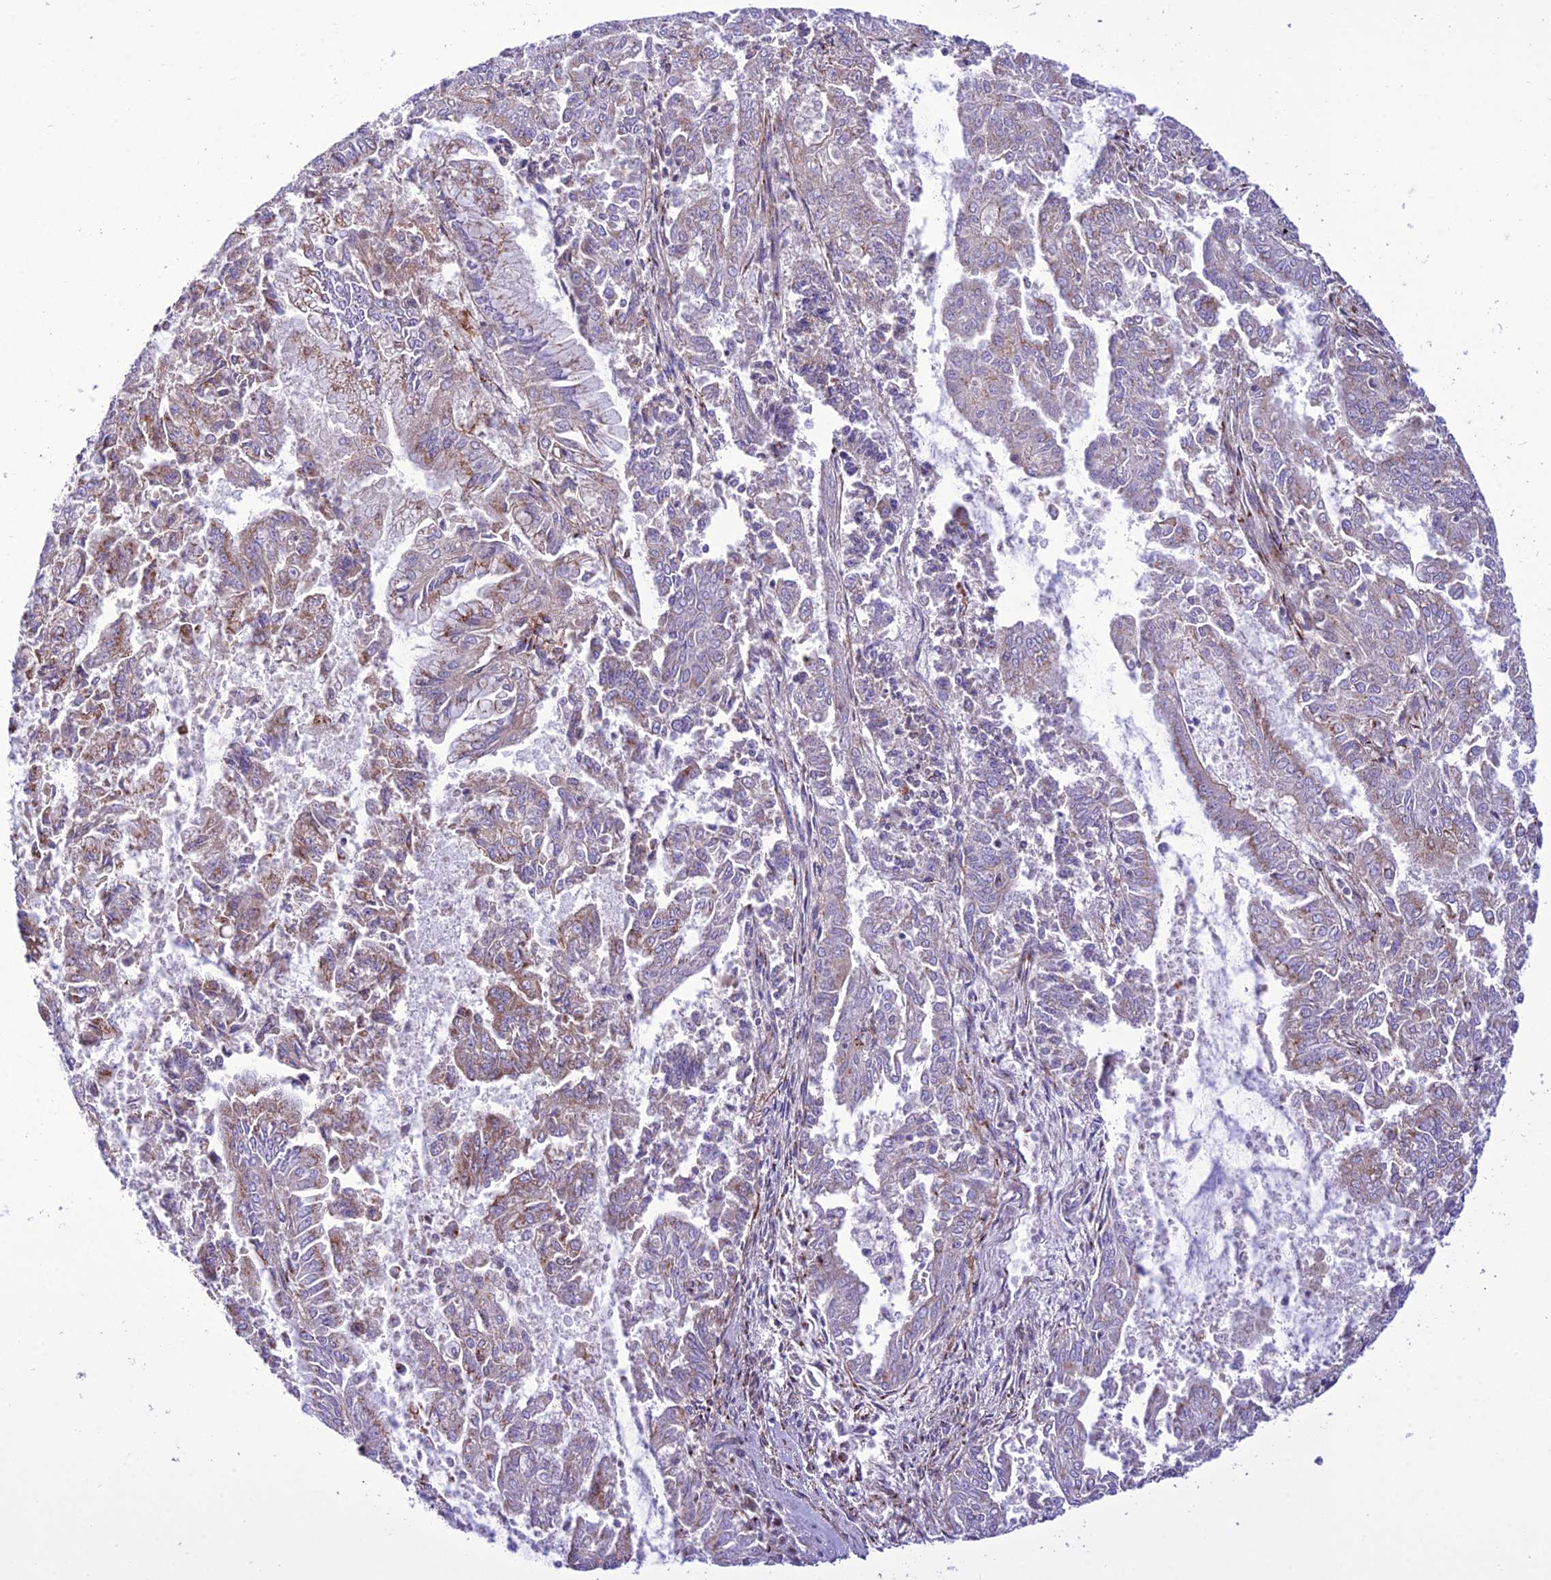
{"staining": {"intensity": "strong", "quantity": "25%-75%", "location": "cytoplasmic/membranous"}, "tissue": "endometrial cancer", "cell_type": "Tumor cells", "image_type": "cancer", "snomed": [{"axis": "morphology", "description": "Adenocarcinoma, NOS"}, {"axis": "topography", "description": "Endometrium"}], "caption": "Brown immunohistochemical staining in endometrial adenocarcinoma demonstrates strong cytoplasmic/membranous staining in approximately 25%-75% of tumor cells.", "gene": "GOLM2", "patient": {"sex": "female", "age": 73}}